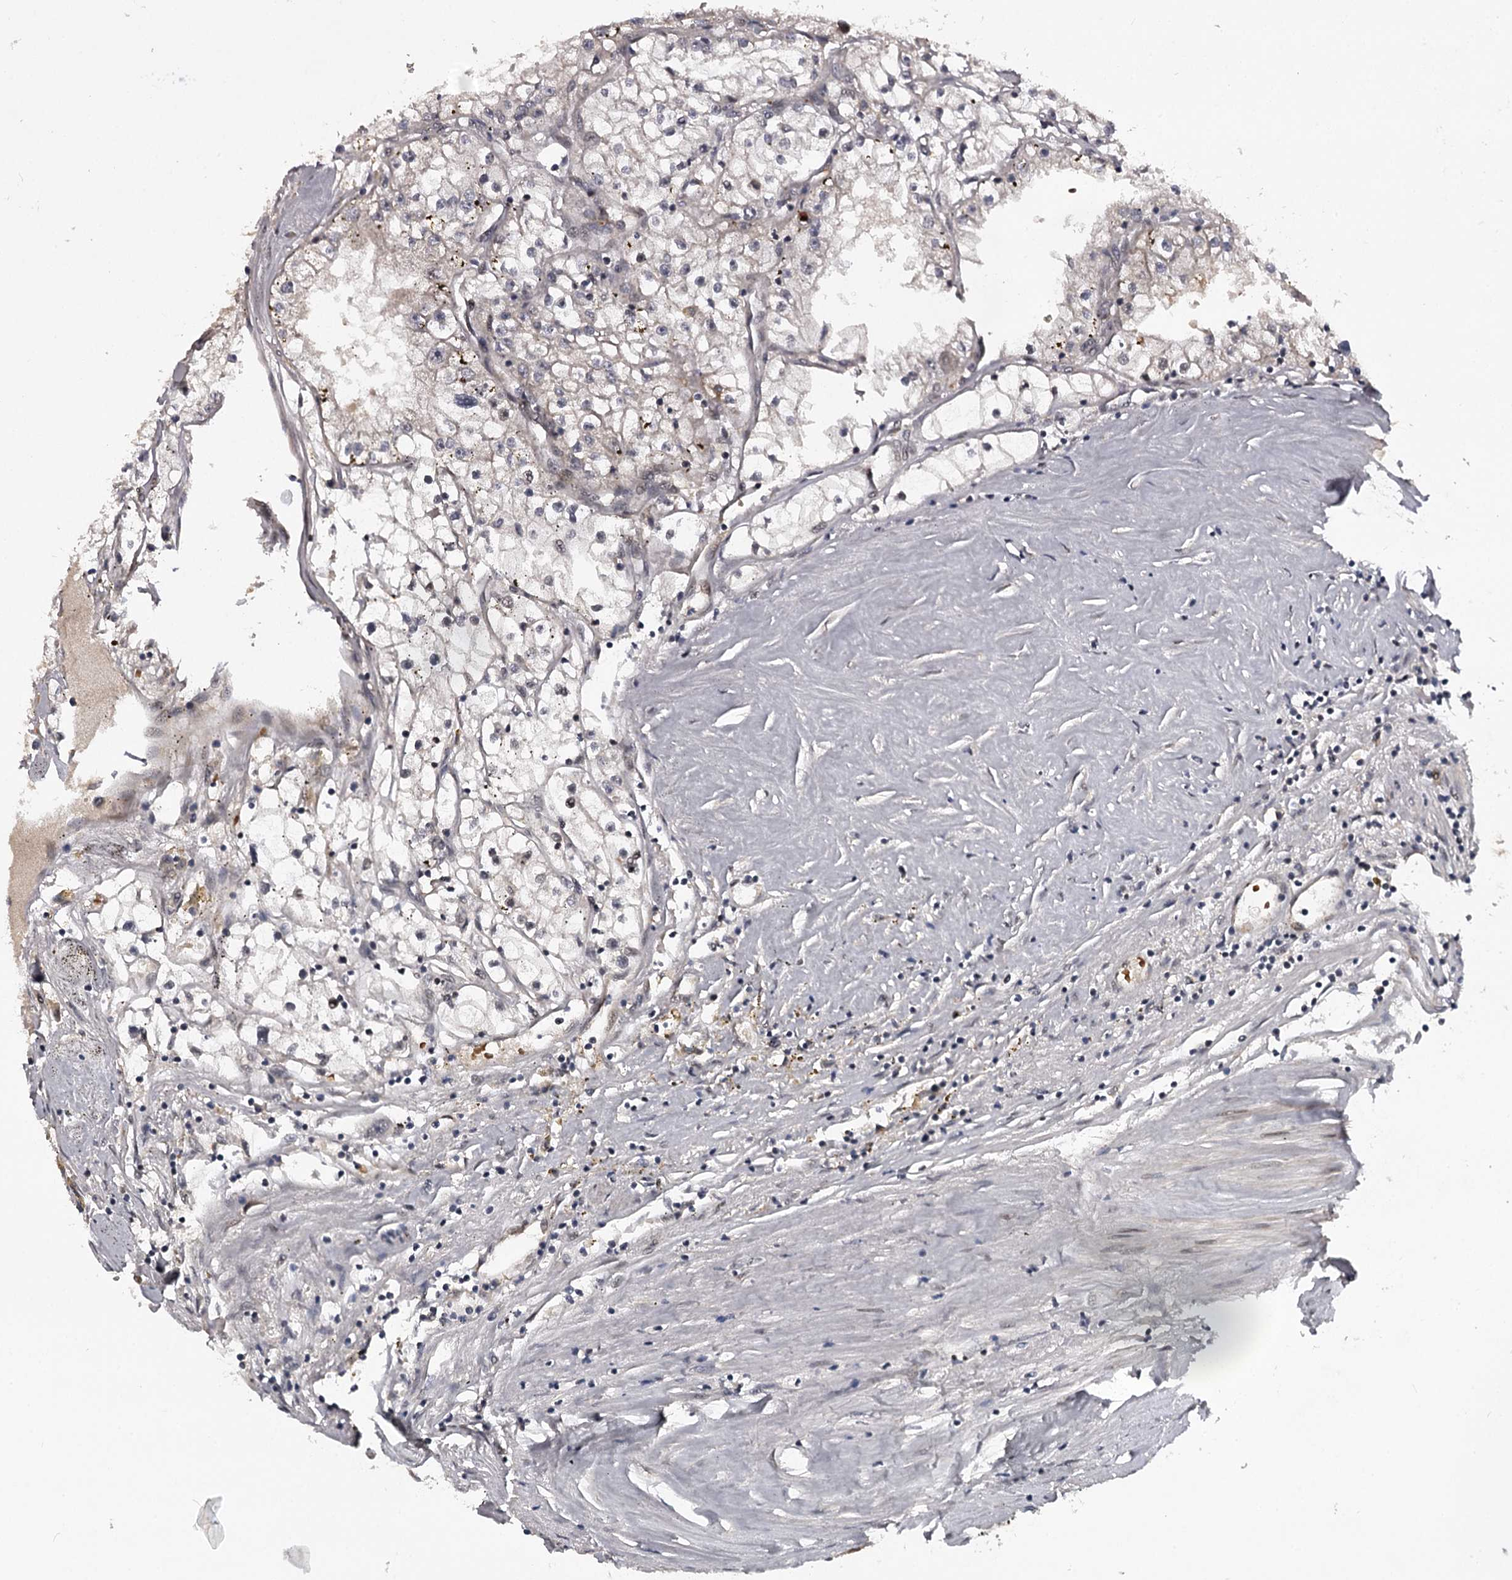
{"staining": {"intensity": "negative", "quantity": "none", "location": "none"}, "tissue": "renal cancer", "cell_type": "Tumor cells", "image_type": "cancer", "snomed": [{"axis": "morphology", "description": "Adenocarcinoma, NOS"}, {"axis": "topography", "description": "Kidney"}], "caption": "An immunohistochemistry (IHC) image of renal cancer is shown. There is no staining in tumor cells of renal cancer.", "gene": "RNF44", "patient": {"sex": "male", "age": 56}}